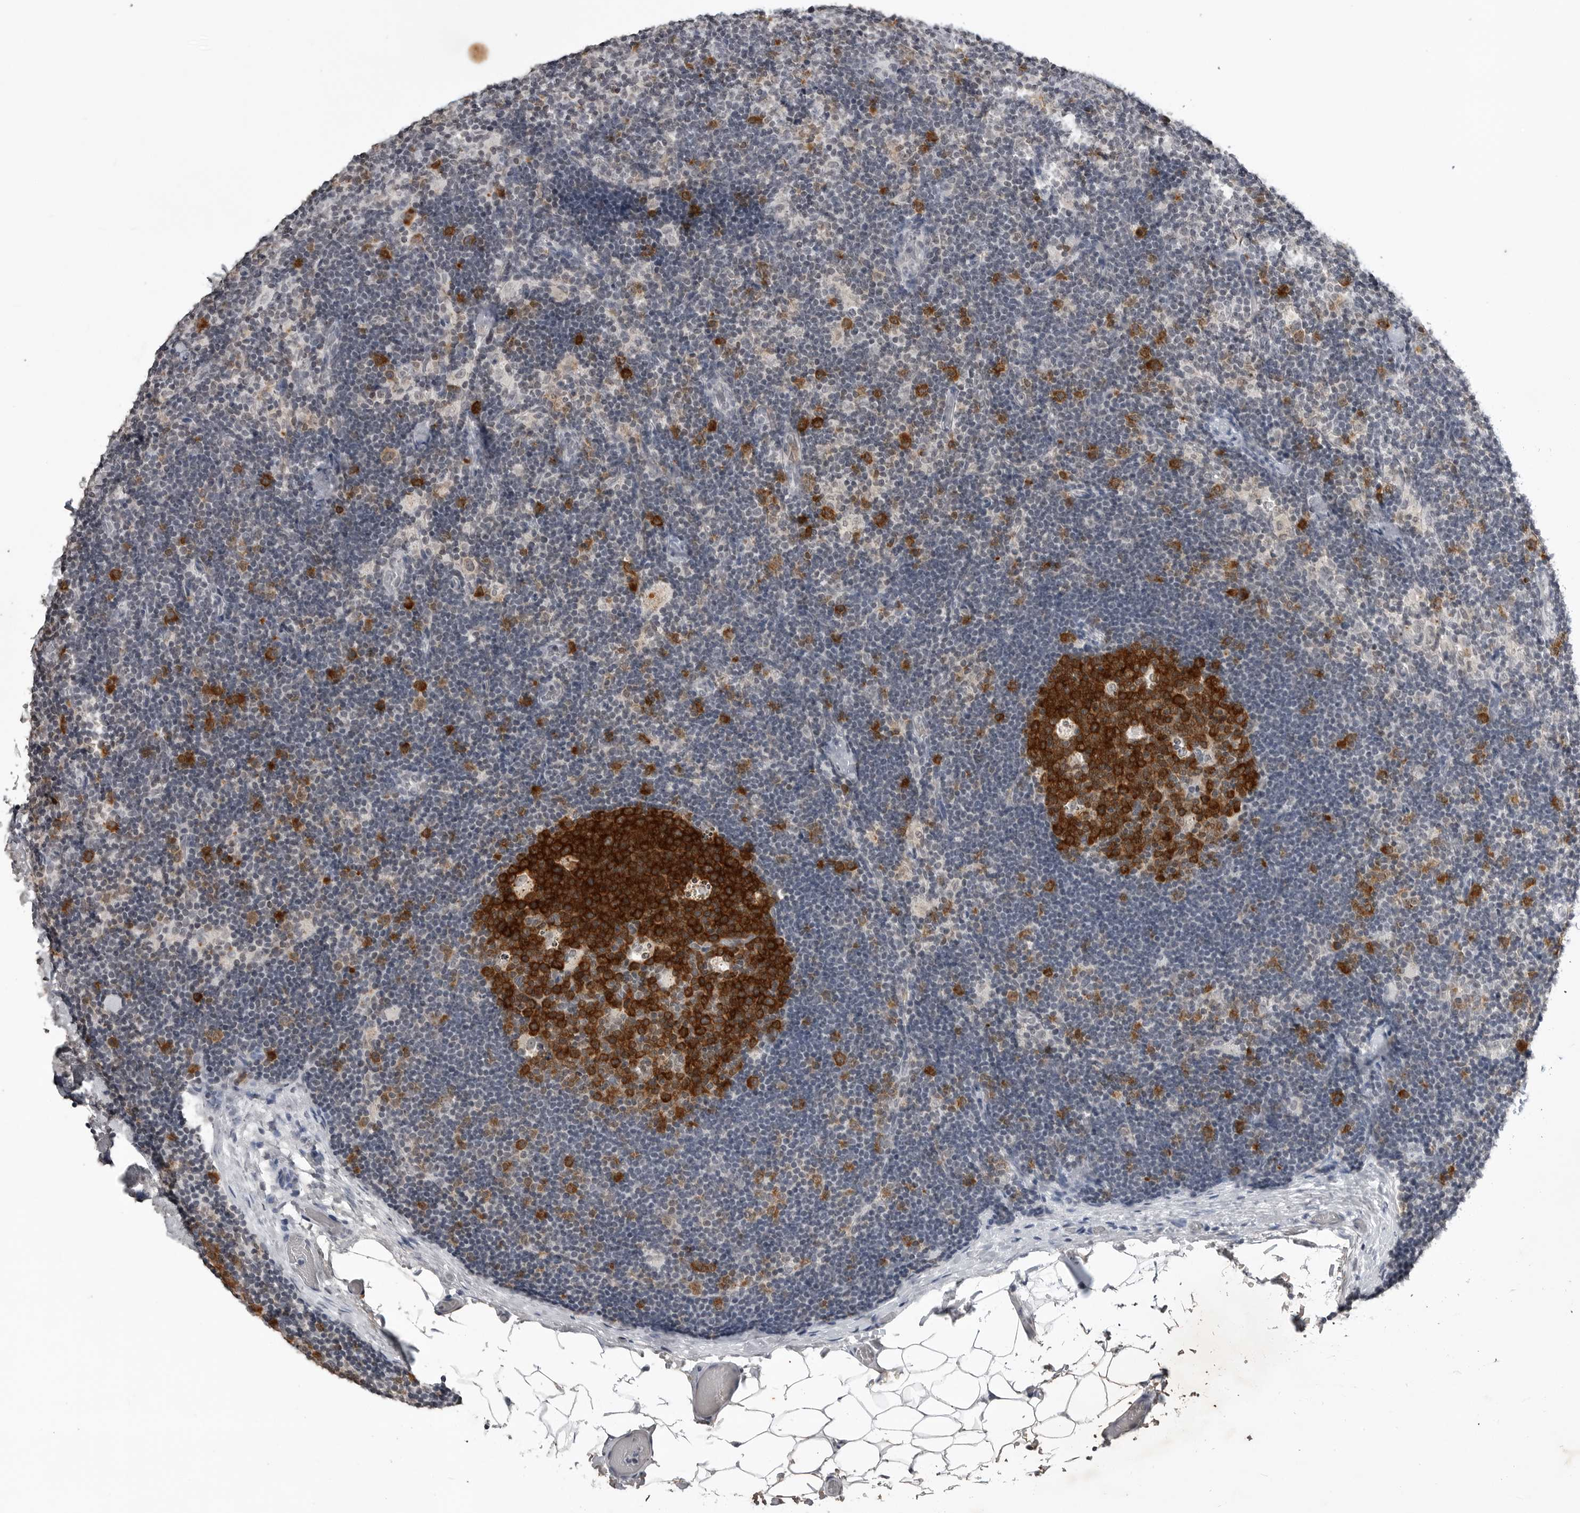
{"staining": {"intensity": "strong", "quantity": ">75%", "location": "cytoplasmic/membranous"}, "tissue": "lymph node", "cell_type": "Germinal center cells", "image_type": "normal", "snomed": [{"axis": "morphology", "description": "Normal tissue, NOS"}, {"axis": "topography", "description": "Lymph node"}], "caption": "Immunohistochemical staining of benign human lymph node shows >75% levels of strong cytoplasmic/membranous protein expression in approximately >75% of germinal center cells.", "gene": "RRM1", "patient": {"sex": "female", "age": 22}}